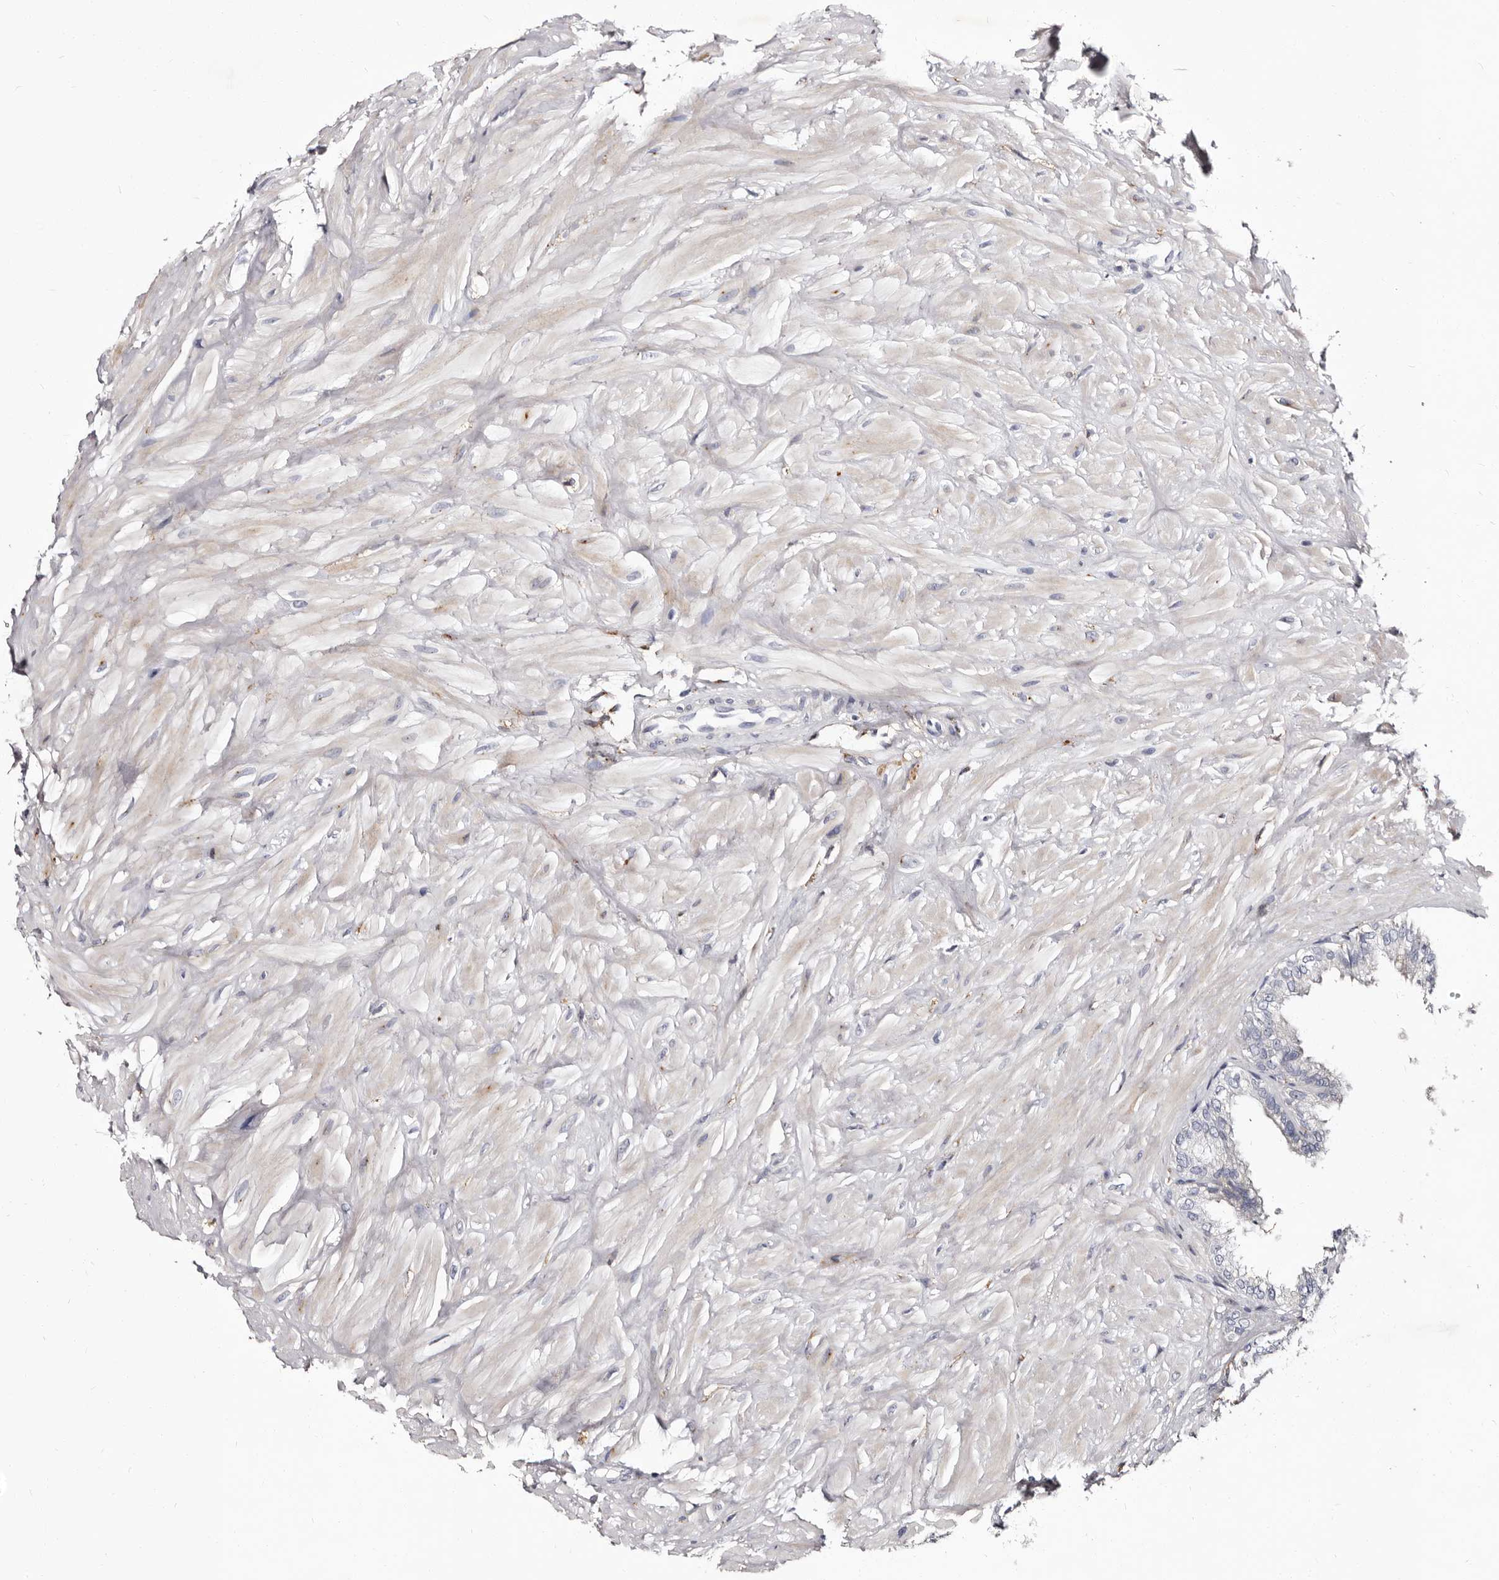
{"staining": {"intensity": "negative", "quantity": "none", "location": "none"}, "tissue": "seminal vesicle", "cell_type": "Glandular cells", "image_type": "normal", "snomed": [{"axis": "morphology", "description": "Normal tissue, NOS"}, {"axis": "topography", "description": "Seminal veicle"}], "caption": "The immunohistochemistry (IHC) micrograph has no significant staining in glandular cells of seminal vesicle. Brightfield microscopy of immunohistochemistry stained with DAB (brown) and hematoxylin (blue), captured at high magnification.", "gene": "AUNIP", "patient": {"sex": "male", "age": 64}}